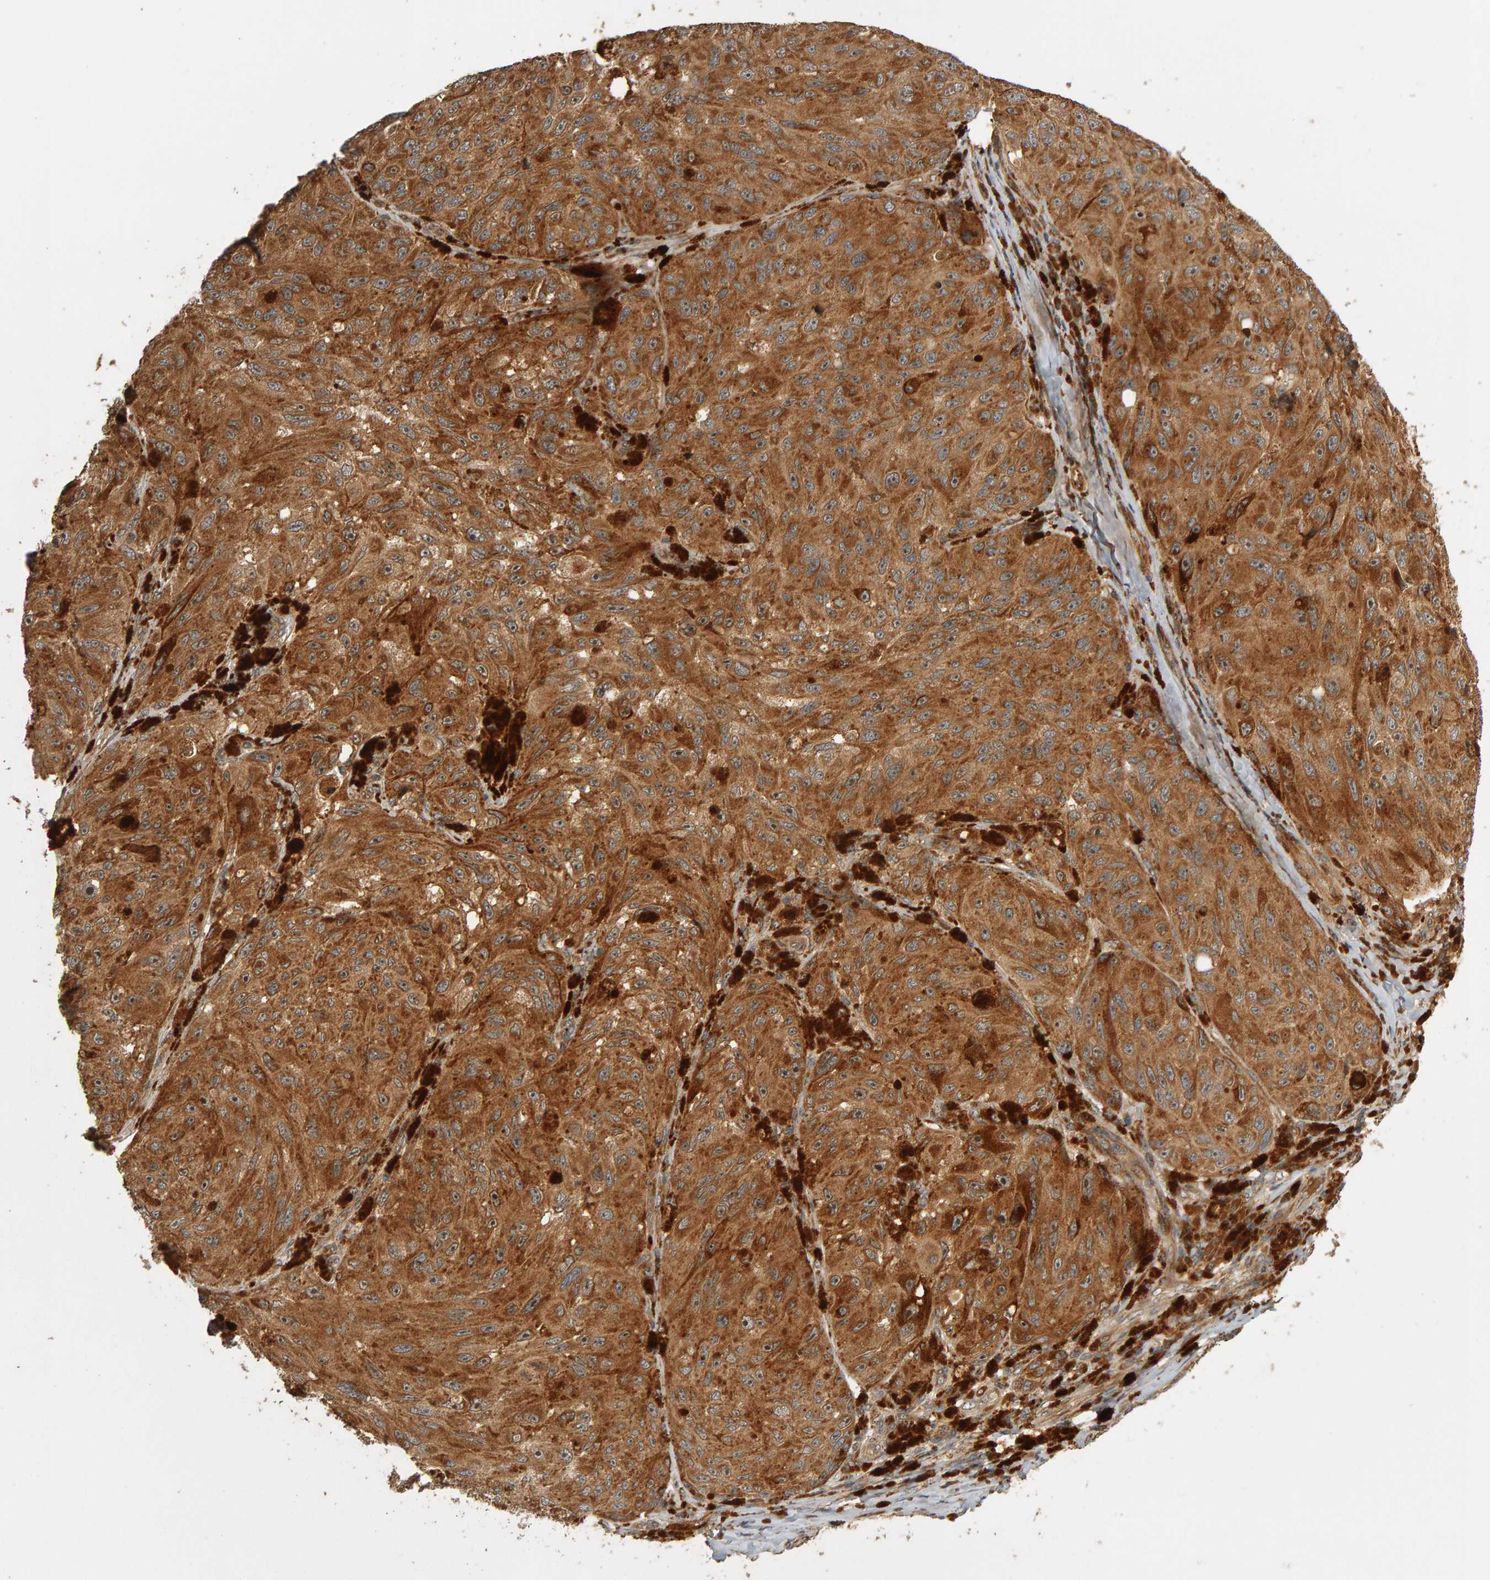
{"staining": {"intensity": "moderate", "quantity": ">75%", "location": "cytoplasmic/membranous"}, "tissue": "melanoma", "cell_type": "Tumor cells", "image_type": "cancer", "snomed": [{"axis": "morphology", "description": "Malignant melanoma, NOS"}, {"axis": "topography", "description": "Skin"}], "caption": "DAB immunohistochemical staining of malignant melanoma demonstrates moderate cytoplasmic/membranous protein staining in approximately >75% of tumor cells.", "gene": "ZFAND1", "patient": {"sex": "female", "age": 73}}